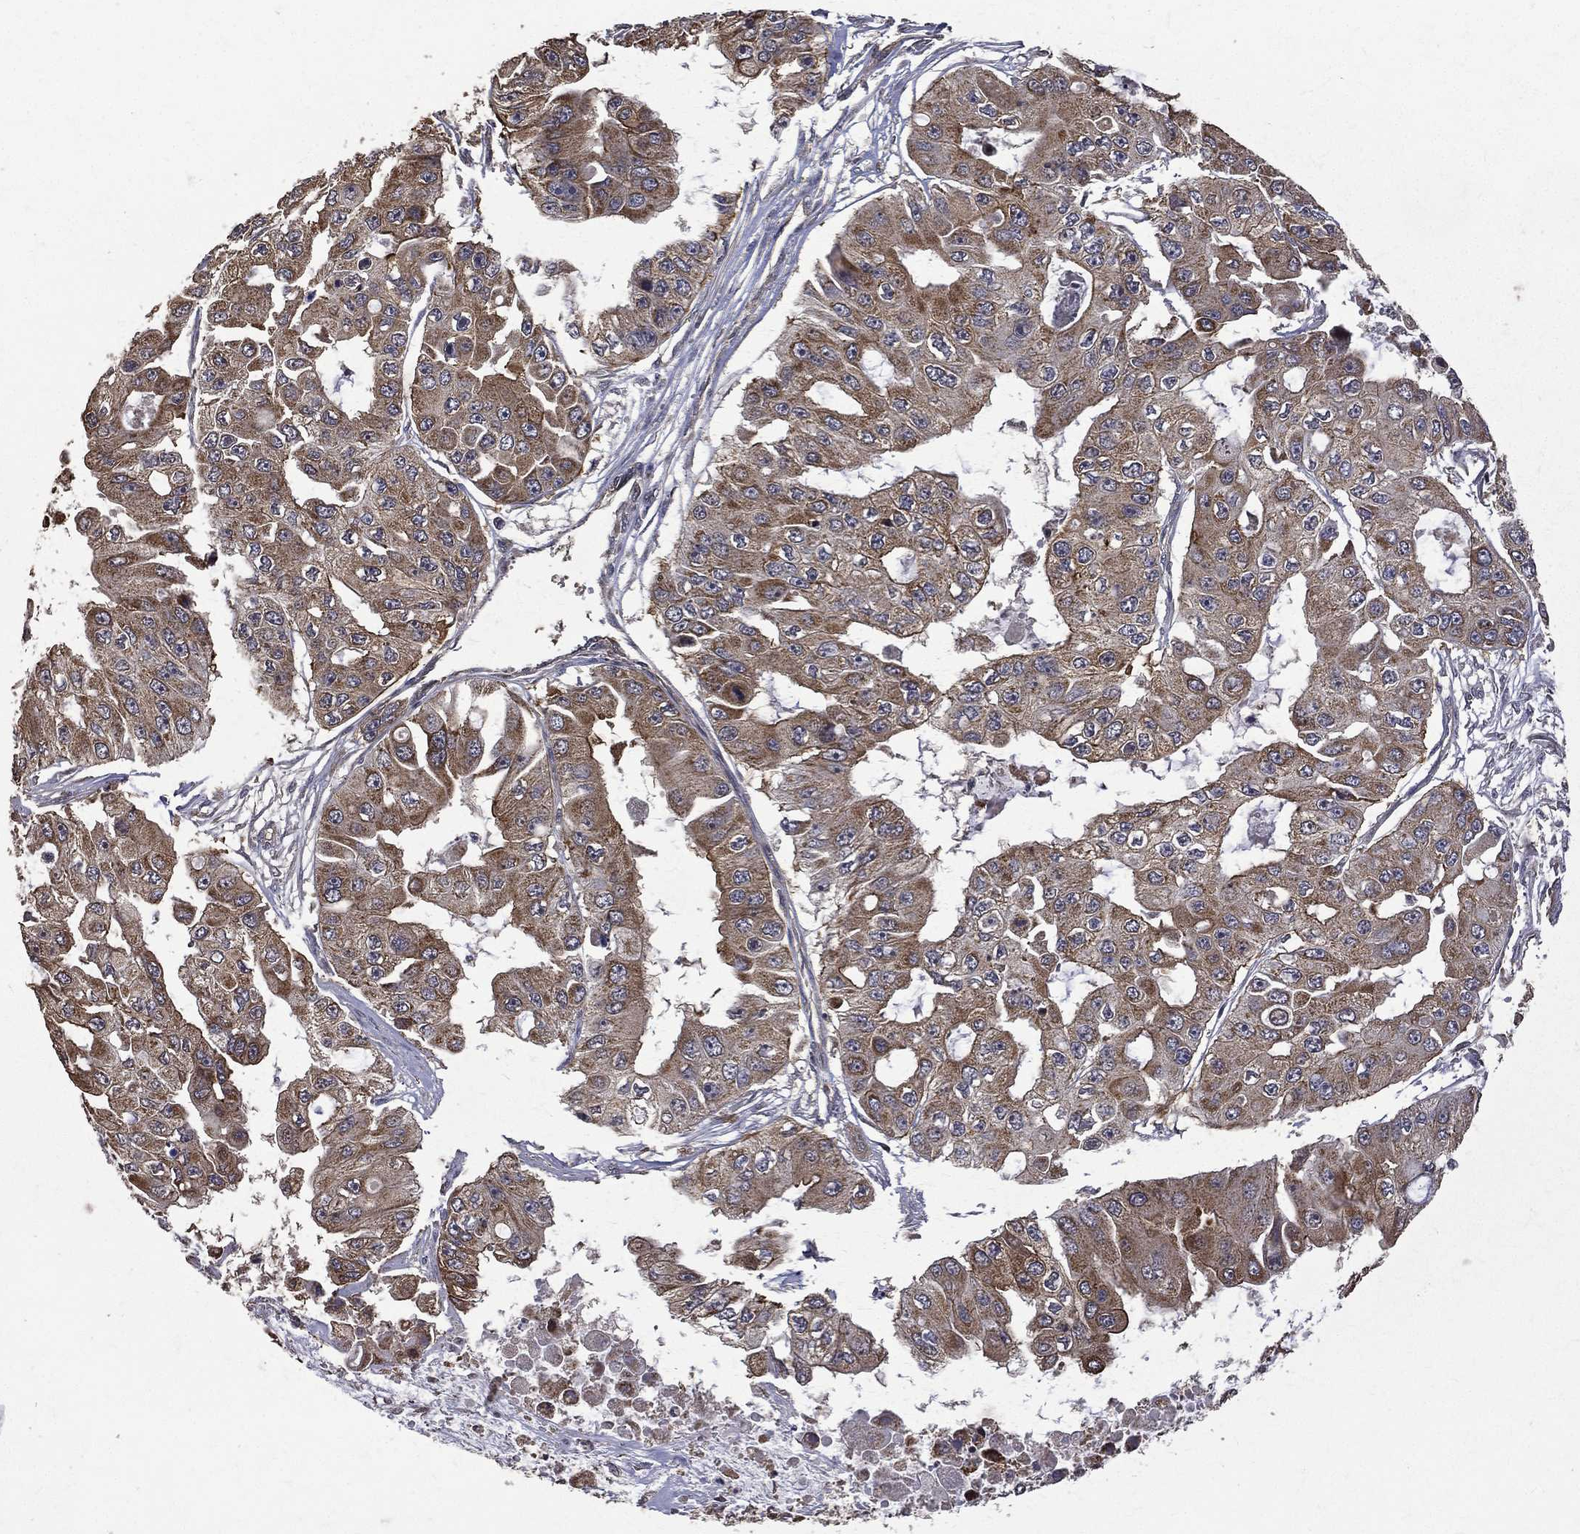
{"staining": {"intensity": "moderate", "quantity": "25%-75%", "location": "cytoplasmic/membranous"}, "tissue": "ovarian cancer", "cell_type": "Tumor cells", "image_type": "cancer", "snomed": [{"axis": "morphology", "description": "Cystadenocarcinoma, serous, NOS"}, {"axis": "topography", "description": "Ovary"}], "caption": "A micrograph of serous cystadenocarcinoma (ovarian) stained for a protein demonstrates moderate cytoplasmic/membranous brown staining in tumor cells.", "gene": "RPGR", "patient": {"sex": "female", "age": 56}}